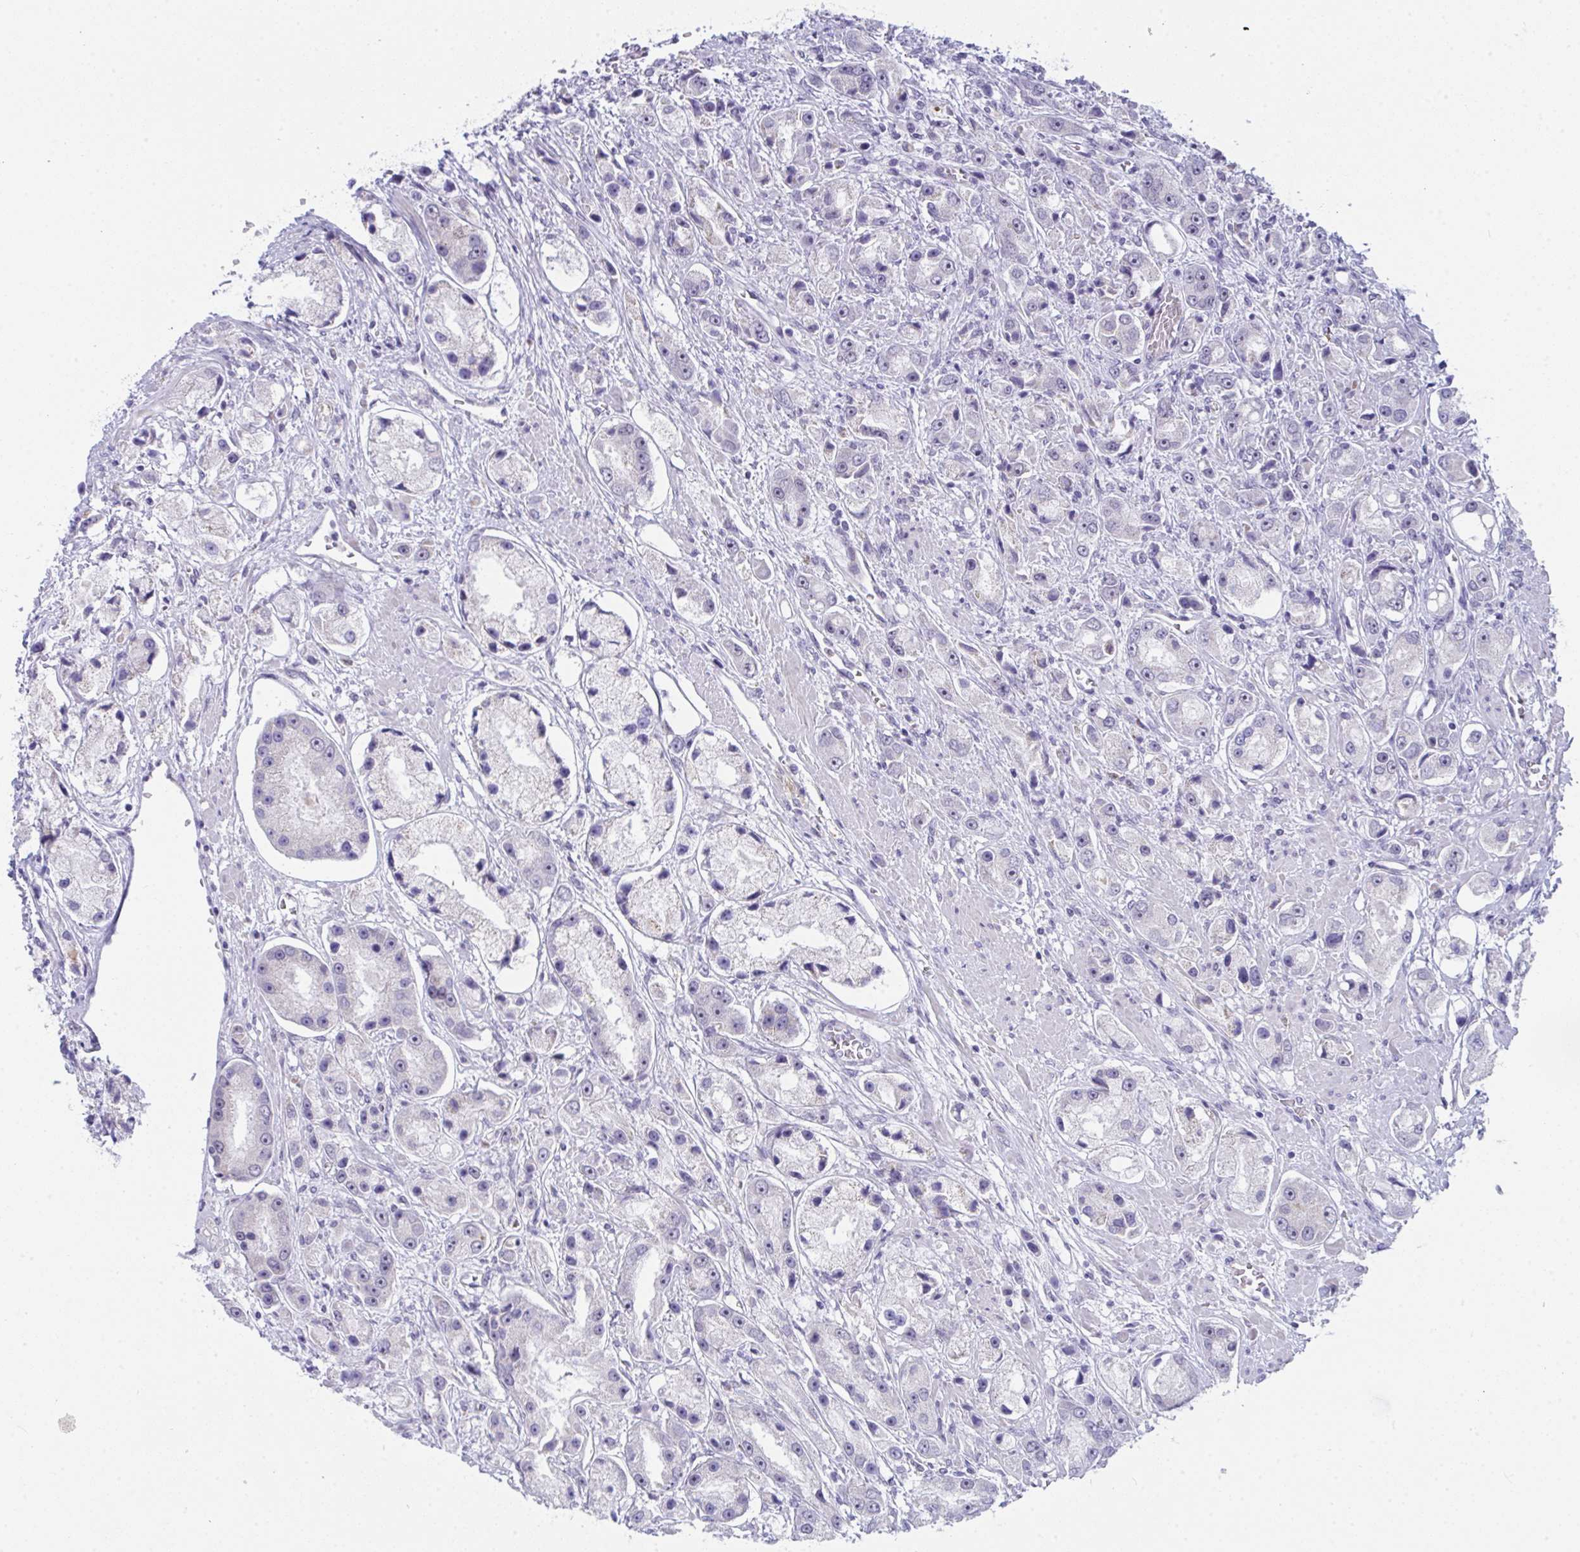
{"staining": {"intensity": "negative", "quantity": "none", "location": "none"}, "tissue": "prostate cancer", "cell_type": "Tumor cells", "image_type": "cancer", "snomed": [{"axis": "morphology", "description": "Adenocarcinoma, High grade"}, {"axis": "topography", "description": "Prostate"}], "caption": "This is a histopathology image of immunohistochemistry (IHC) staining of high-grade adenocarcinoma (prostate), which shows no staining in tumor cells.", "gene": "CDK13", "patient": {"sex": "male", "age": 67}}